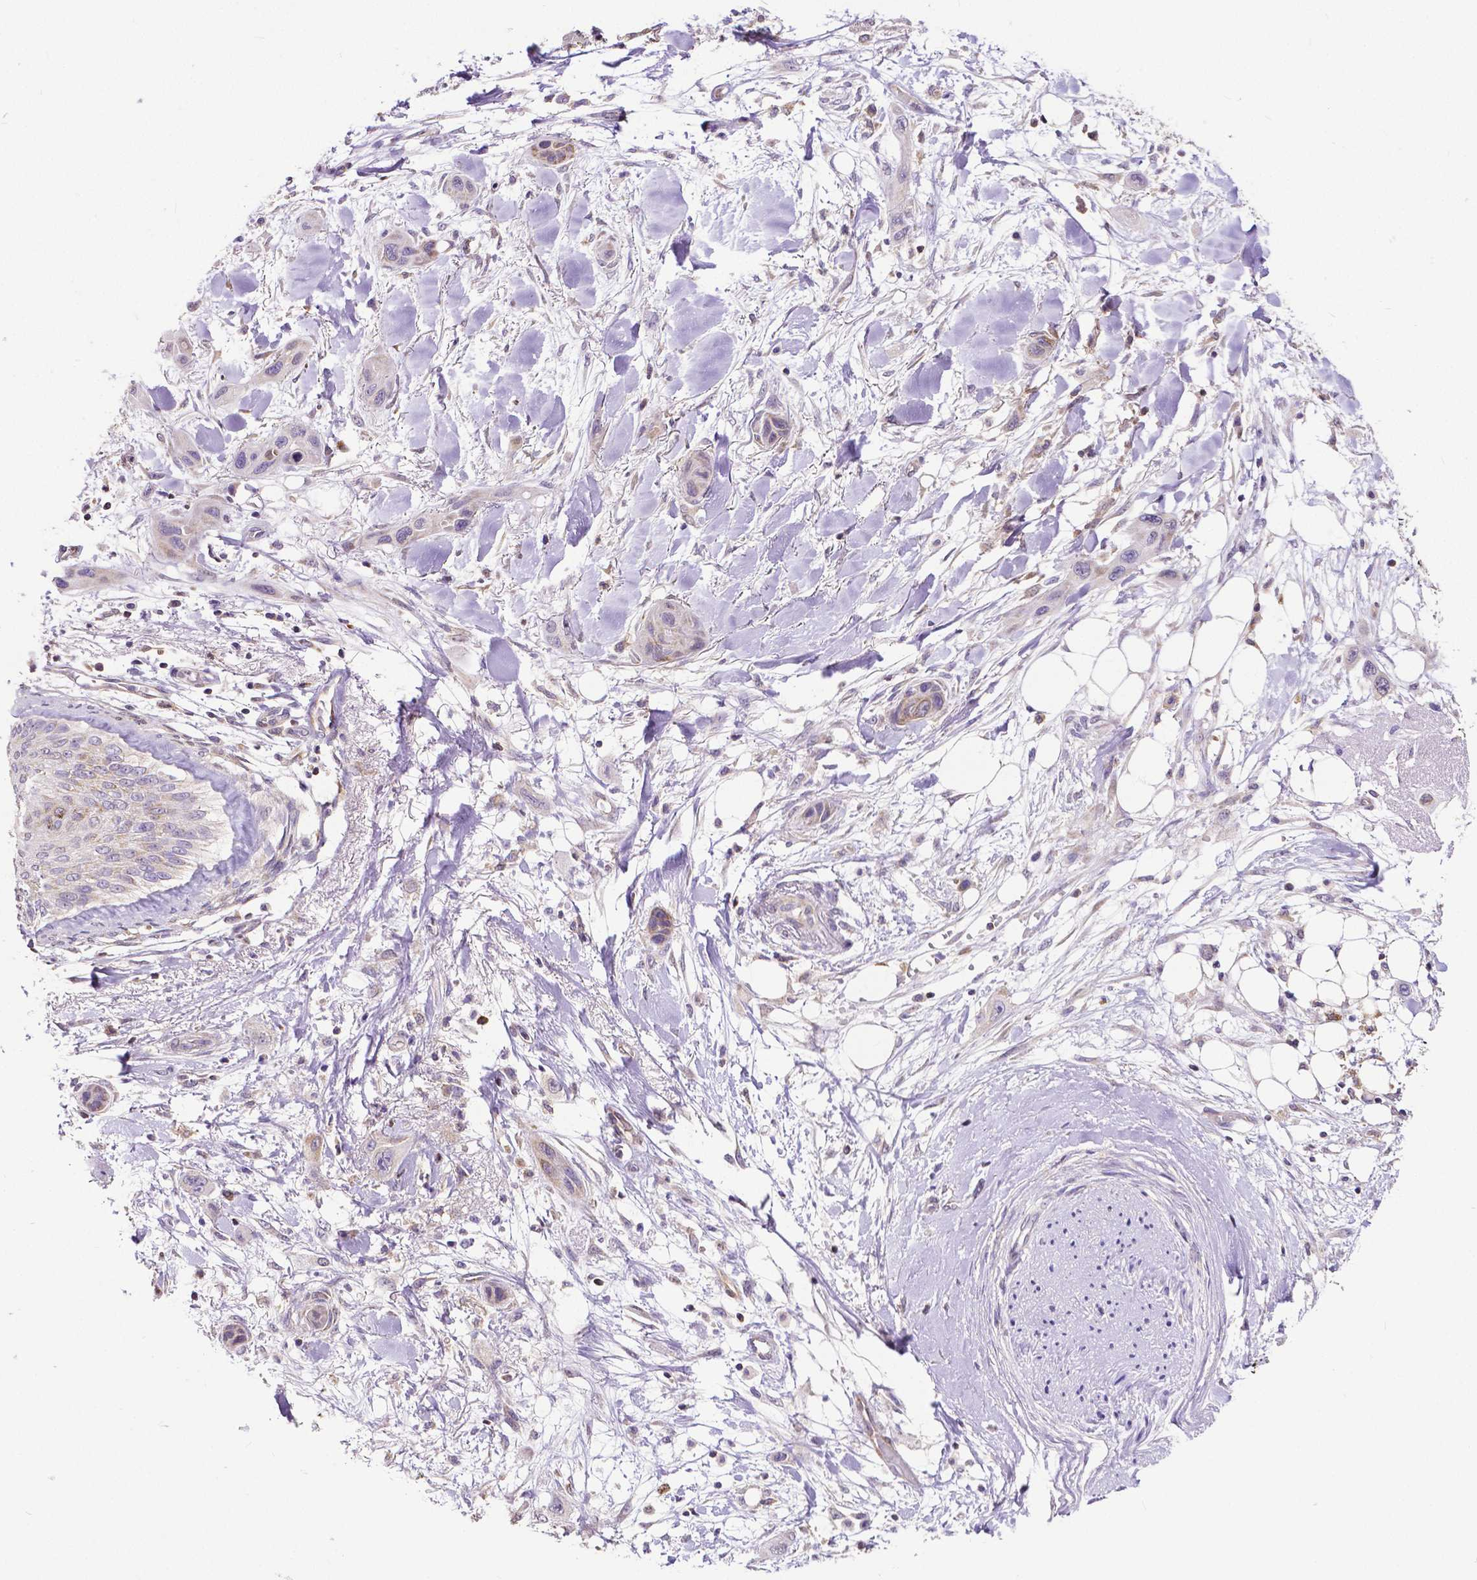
{"staining": {"intensity": "negative", "quantity": "none", "location": "none"}, "tissue": "skin cancer", "cell_type": "Tumor cells", "image_type": "cancer", "snomed": [{"axis": "morphology", "description": "Squamous cell carcinoma, NOS"}, {"axis": "topography", "description": "Skin"}], "caption": "A histopathology image of skin cancer (squamous cell carcinoma) stained for a protein shows no brown staining in tumor cells.", "gene": "MCL1", "patient": {"sex": "male", "age": 79}}